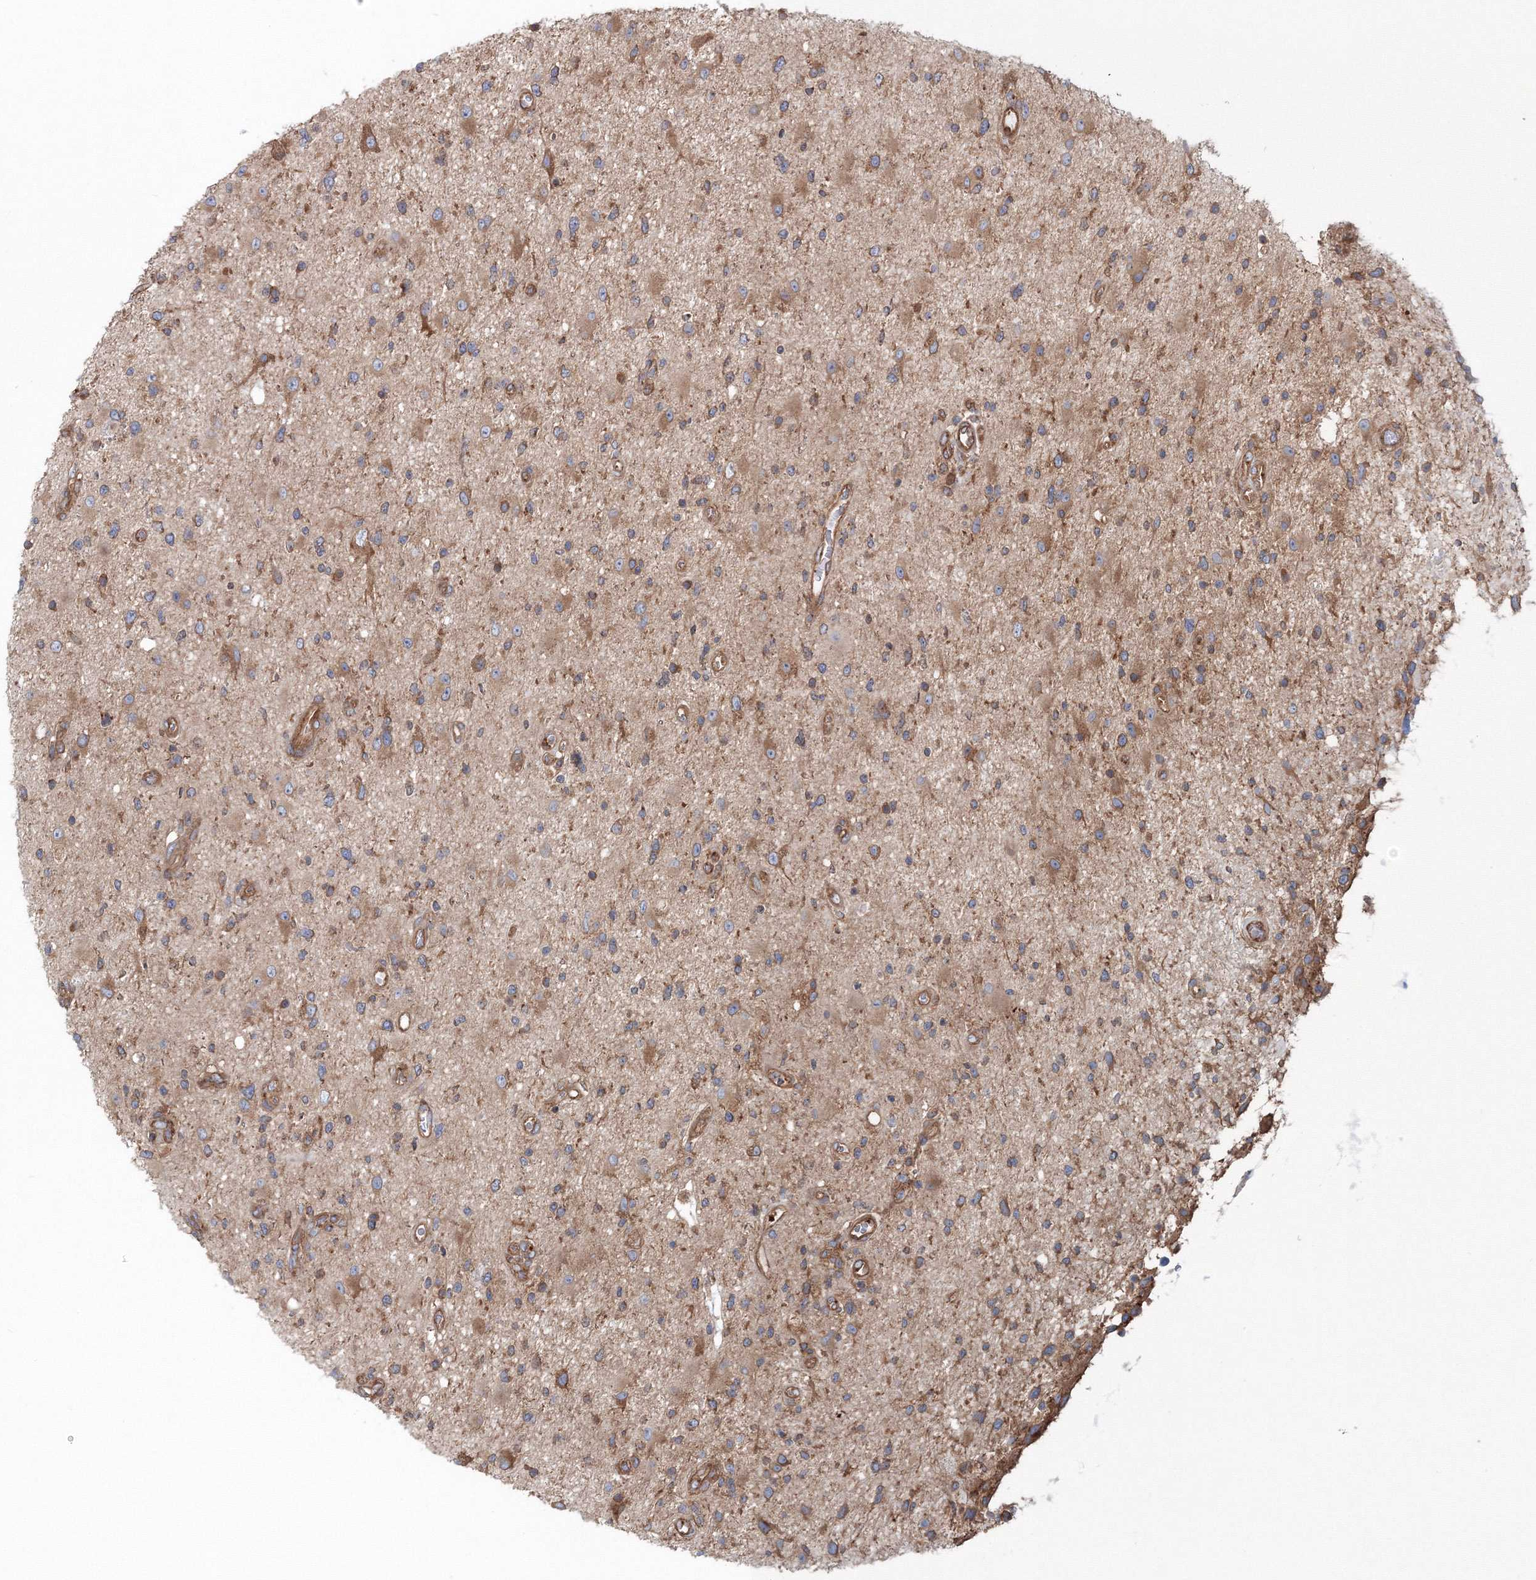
{"staining": {"intensity": "moderate", "quantity": ">75%", "location": "cytoplasmic/membranous"}, "tissue": "glioma", "cell_type": "Tumor cells", "image_type": "cancer", "snomed": [{"axis": "morphology", "description": "Glioma, malignant, High grade"}, {"axis": "topography", "description": "Brain"}], "caption": "Protein expression by immunohistochemistry (IHC) displays moderate cytoplasmic/membranous staining in approximately >75% of tumor cells in malignant high-grade glioma.", "gene": "EXOC1", "patient": {"sex": "male", "age": 33}}